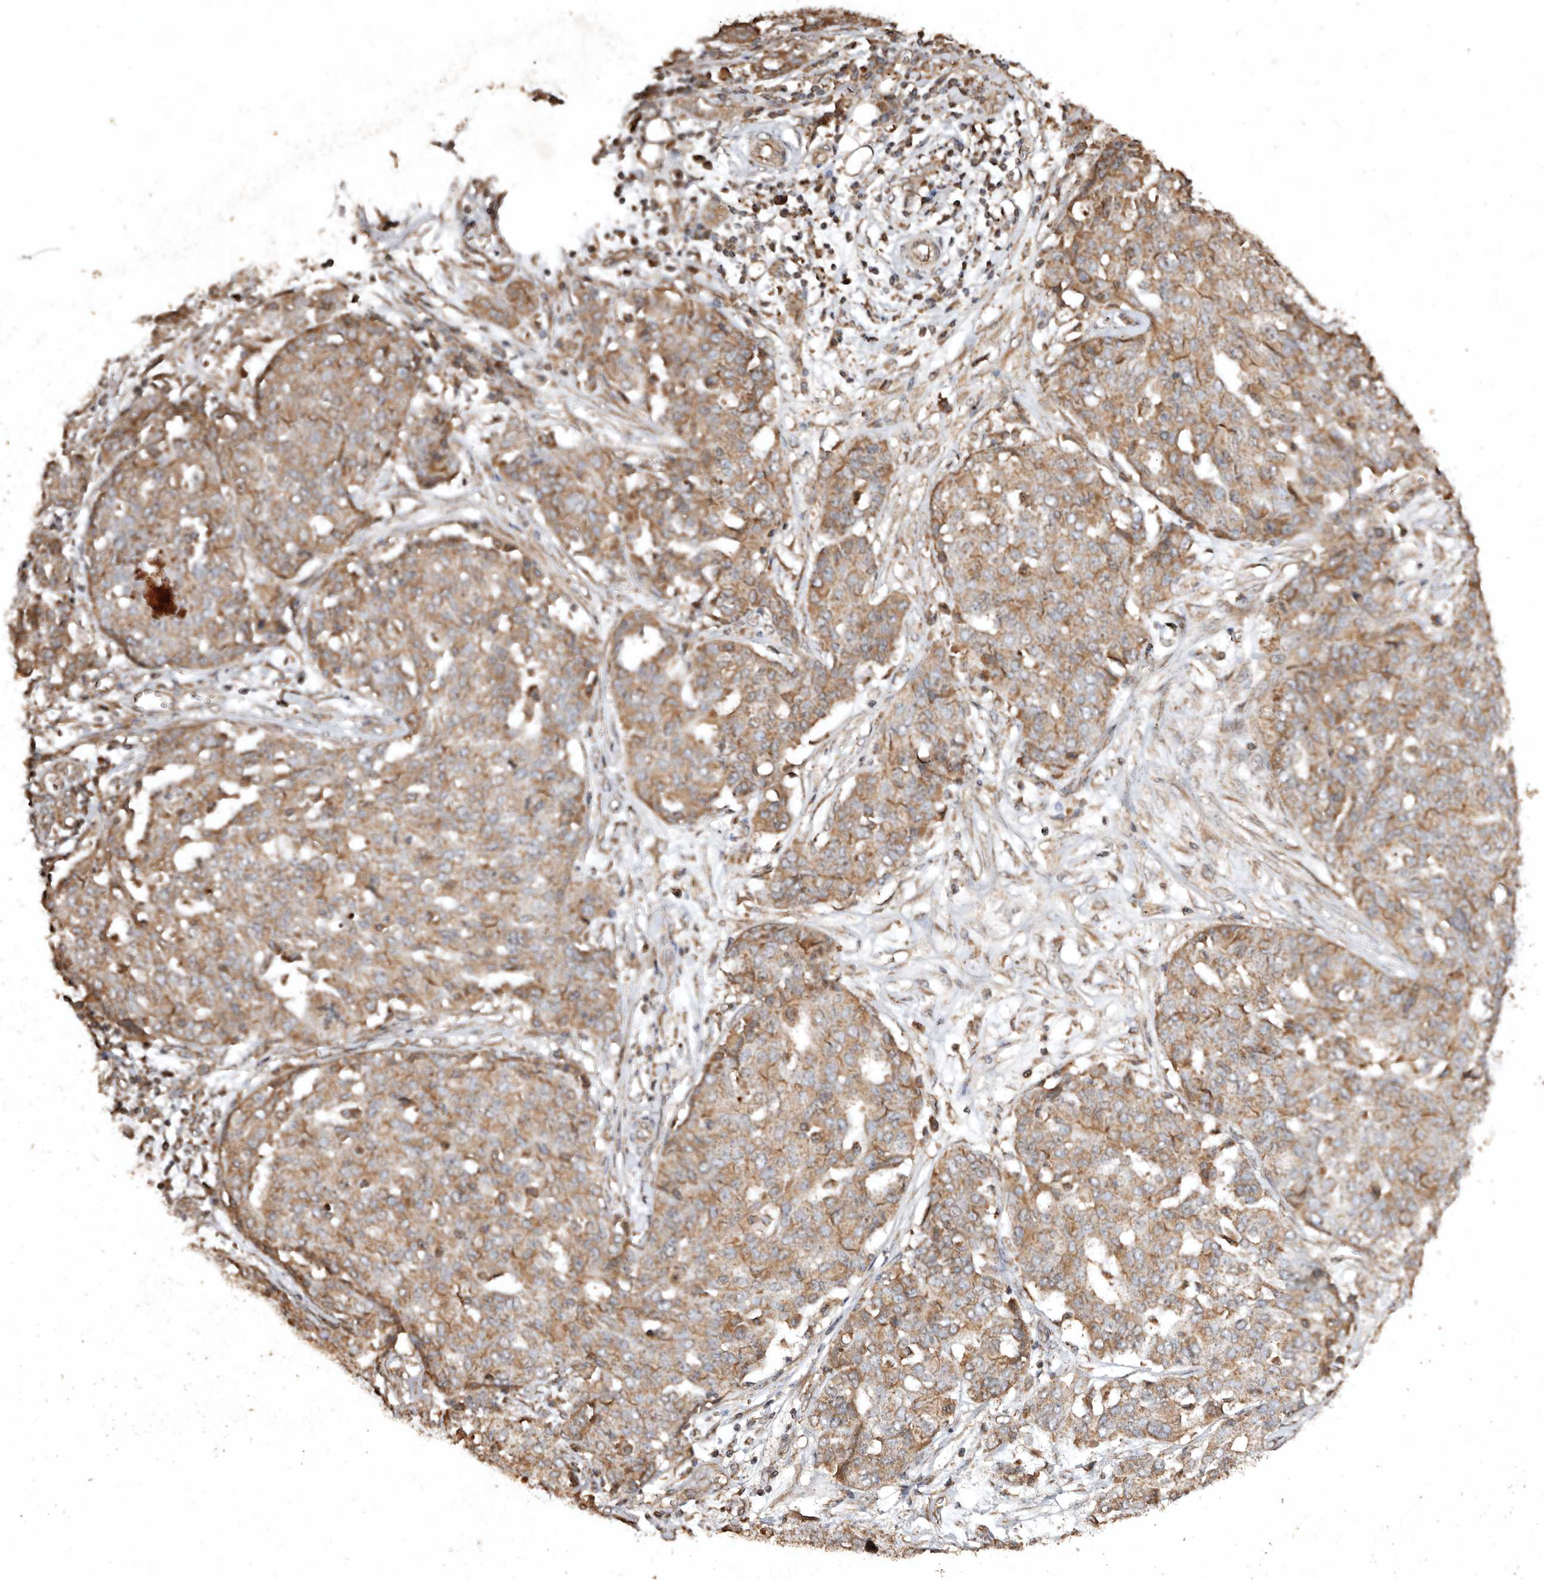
{"staining": {"intensity": "moderate", "quantity": ">75%", "location": "cytoplasmic/membranous"}, "tissue": "ovarian cancer", "cell_type": "Tumor cells", "image_type": "cancer", "snomed": [{"axis": "morphology", "description": "Cystadenocarcinoma, serous, NOS"}, {"axis": "topography", "description": "Soft tissue"}, {"axis": "topography", "description": "Ovary"}], "caption": "This histopathology image displays ovarian serous cystadenocarcinoma stained with immunohistochemistry (IHC) to label a protein in brown. The cytoplasmic/membranous of tumor cells show moderate positivity for the protein. Nuclei are counter-stained blue.", "gene": "FARS2", "patient": {"sex": "female", "age": 57}}